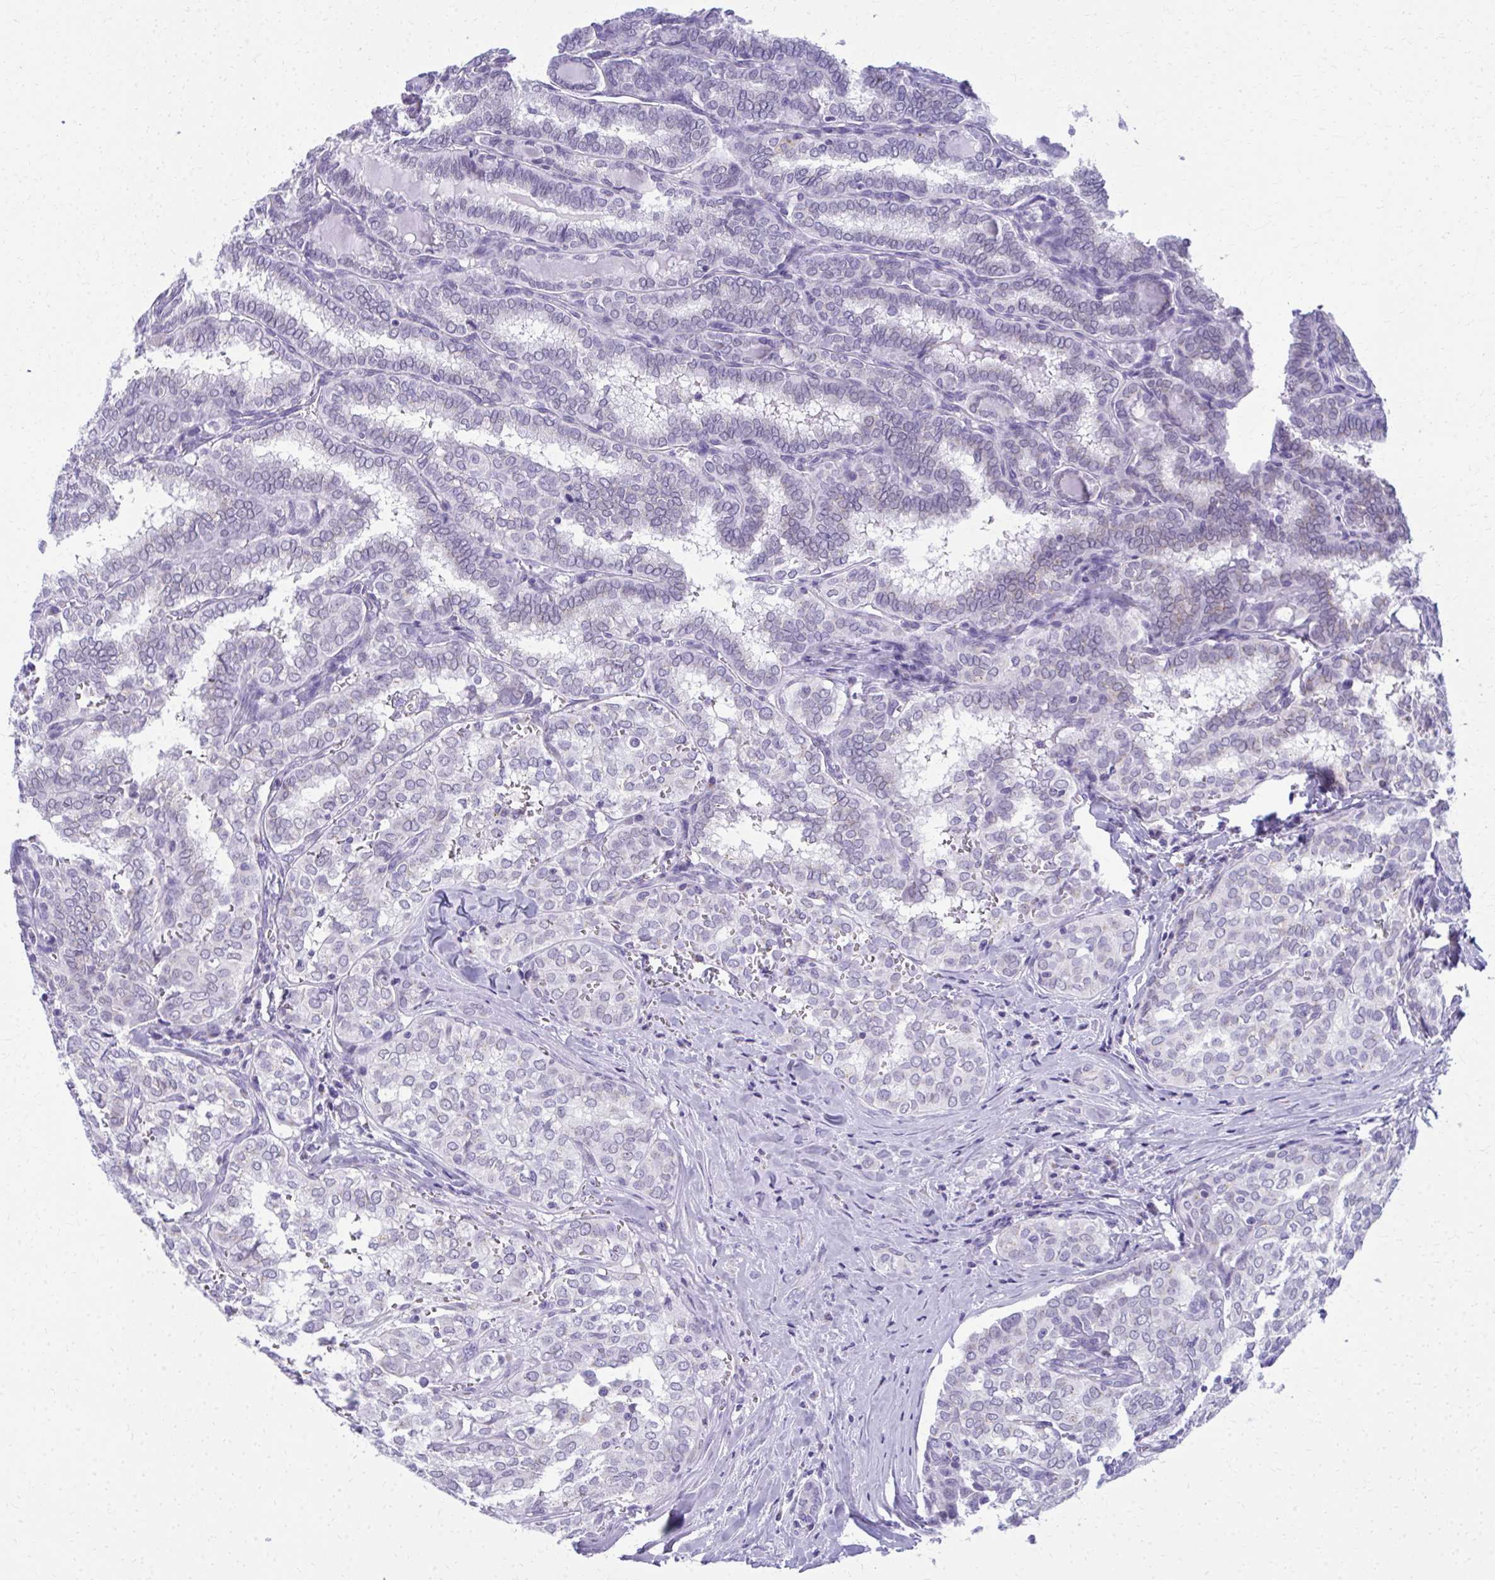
{"staining": {"intensity": "negative", "quantity": "none", "location": "none"}, "tissue": "thyroid cancer", "cell_type": "Tumor cells", "image_type": "cancer", "snomed": [{"axis": "morphology", "description": "Papillary adenocarcinoma, NOS"}, {"axis": "topography", "description": "Thyroid gland"}], "caption": "Tumor cells are negative for protein expression in human papillary adenocarcinoma (thyroid).", "gene": "SCLY", "patient": {"sex": "female", "age": 30}}